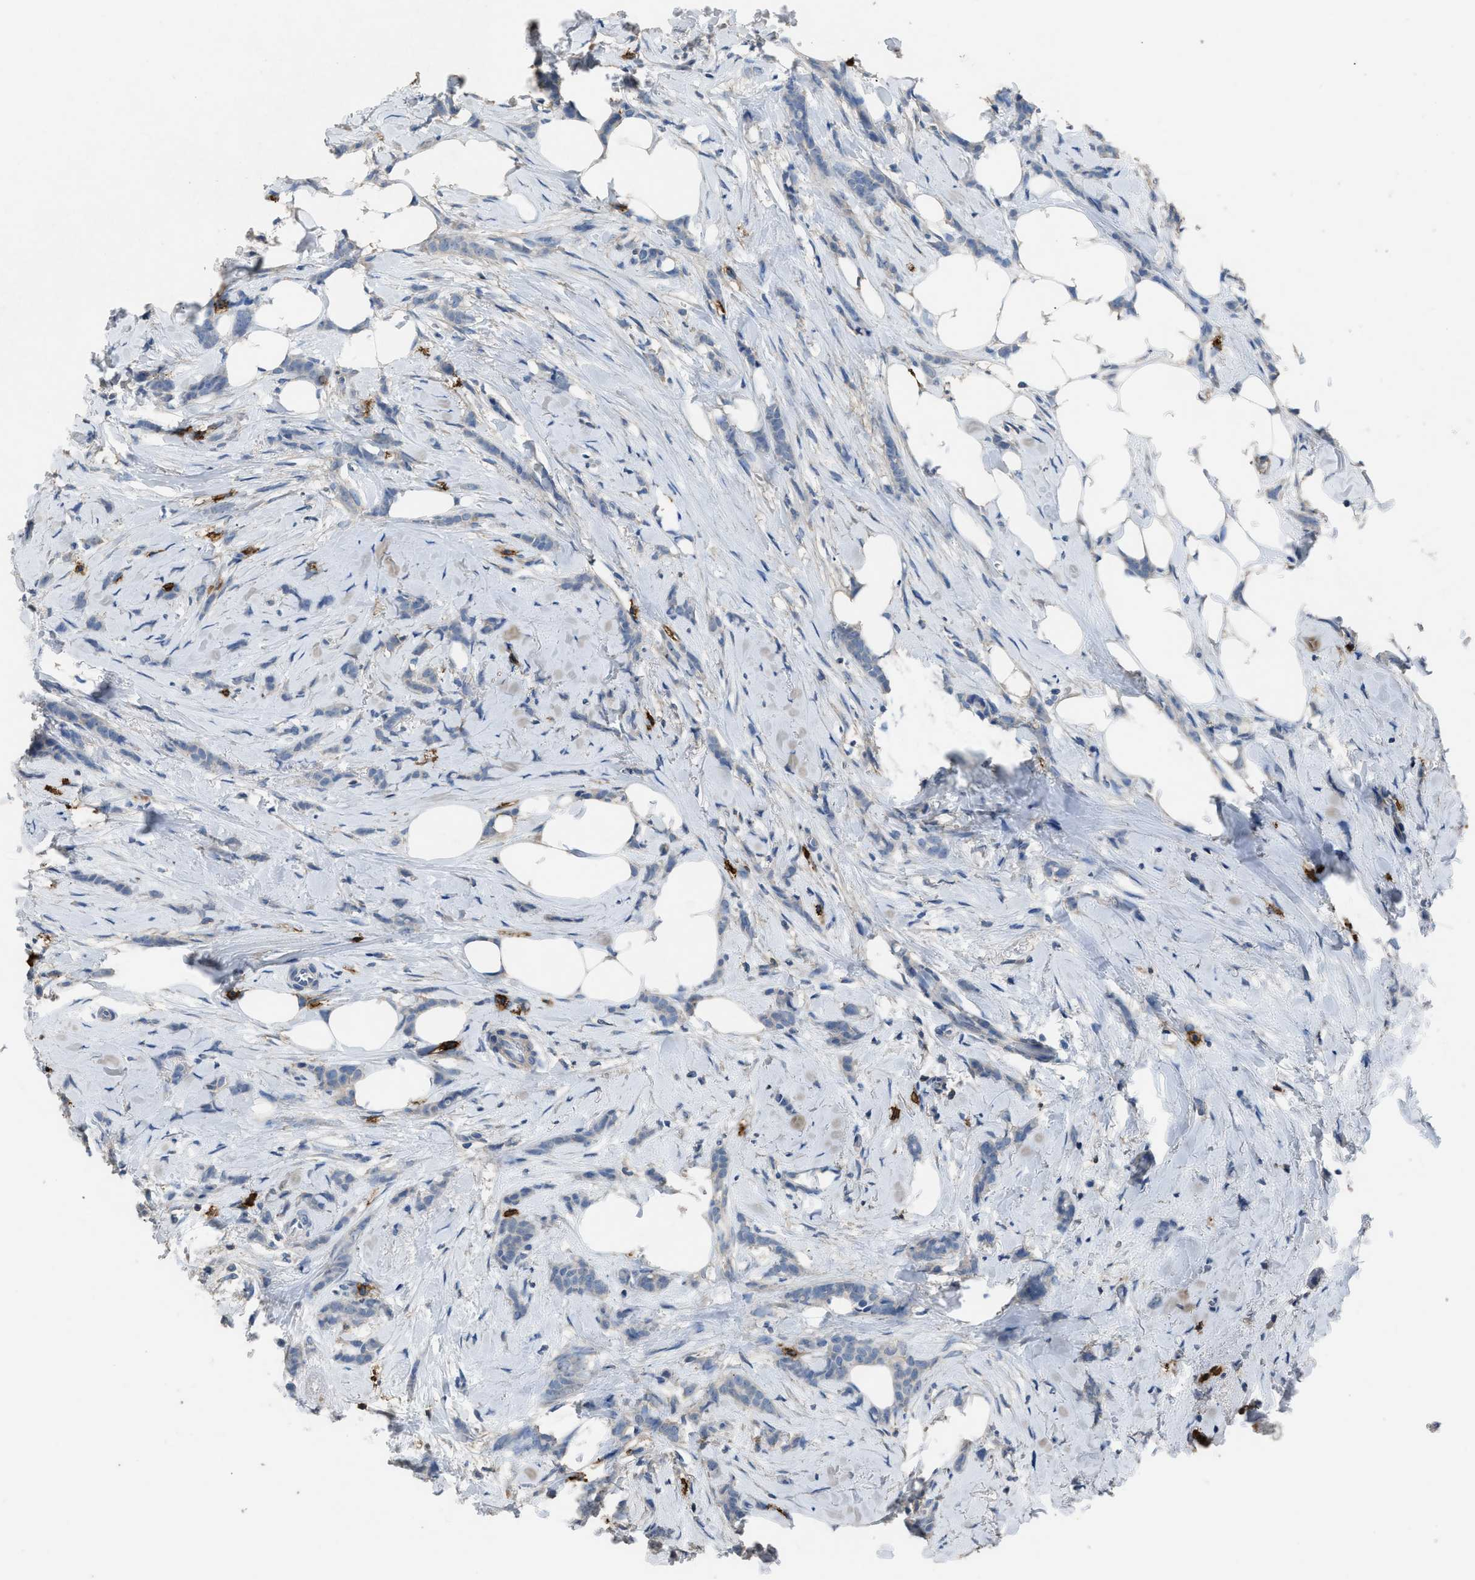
{"staining": {"intensity": "negative", "quantity": "none", "location": "none"}, "tissue": "breast cancer", "cell_type": "Tumor cells", "image_type": "cancer", "snomed": [{"axis": "morphology", "description": "Lobular carcinoma, in situ"}, {"axis": "morphology", "description": "Lobular carcinoma"}, {"axis": "topography", "description": "Breast"}], "caption": "IHC photomicrograph of neoplastic tissue: human breast lobular carcinoma in situ stained with DAB (3,3'-diaminobenzidine) exhibits no significant protein staining in tumor cells.", "gene": "OR51E1", "patient": {"sex": "female", "age": 41}}